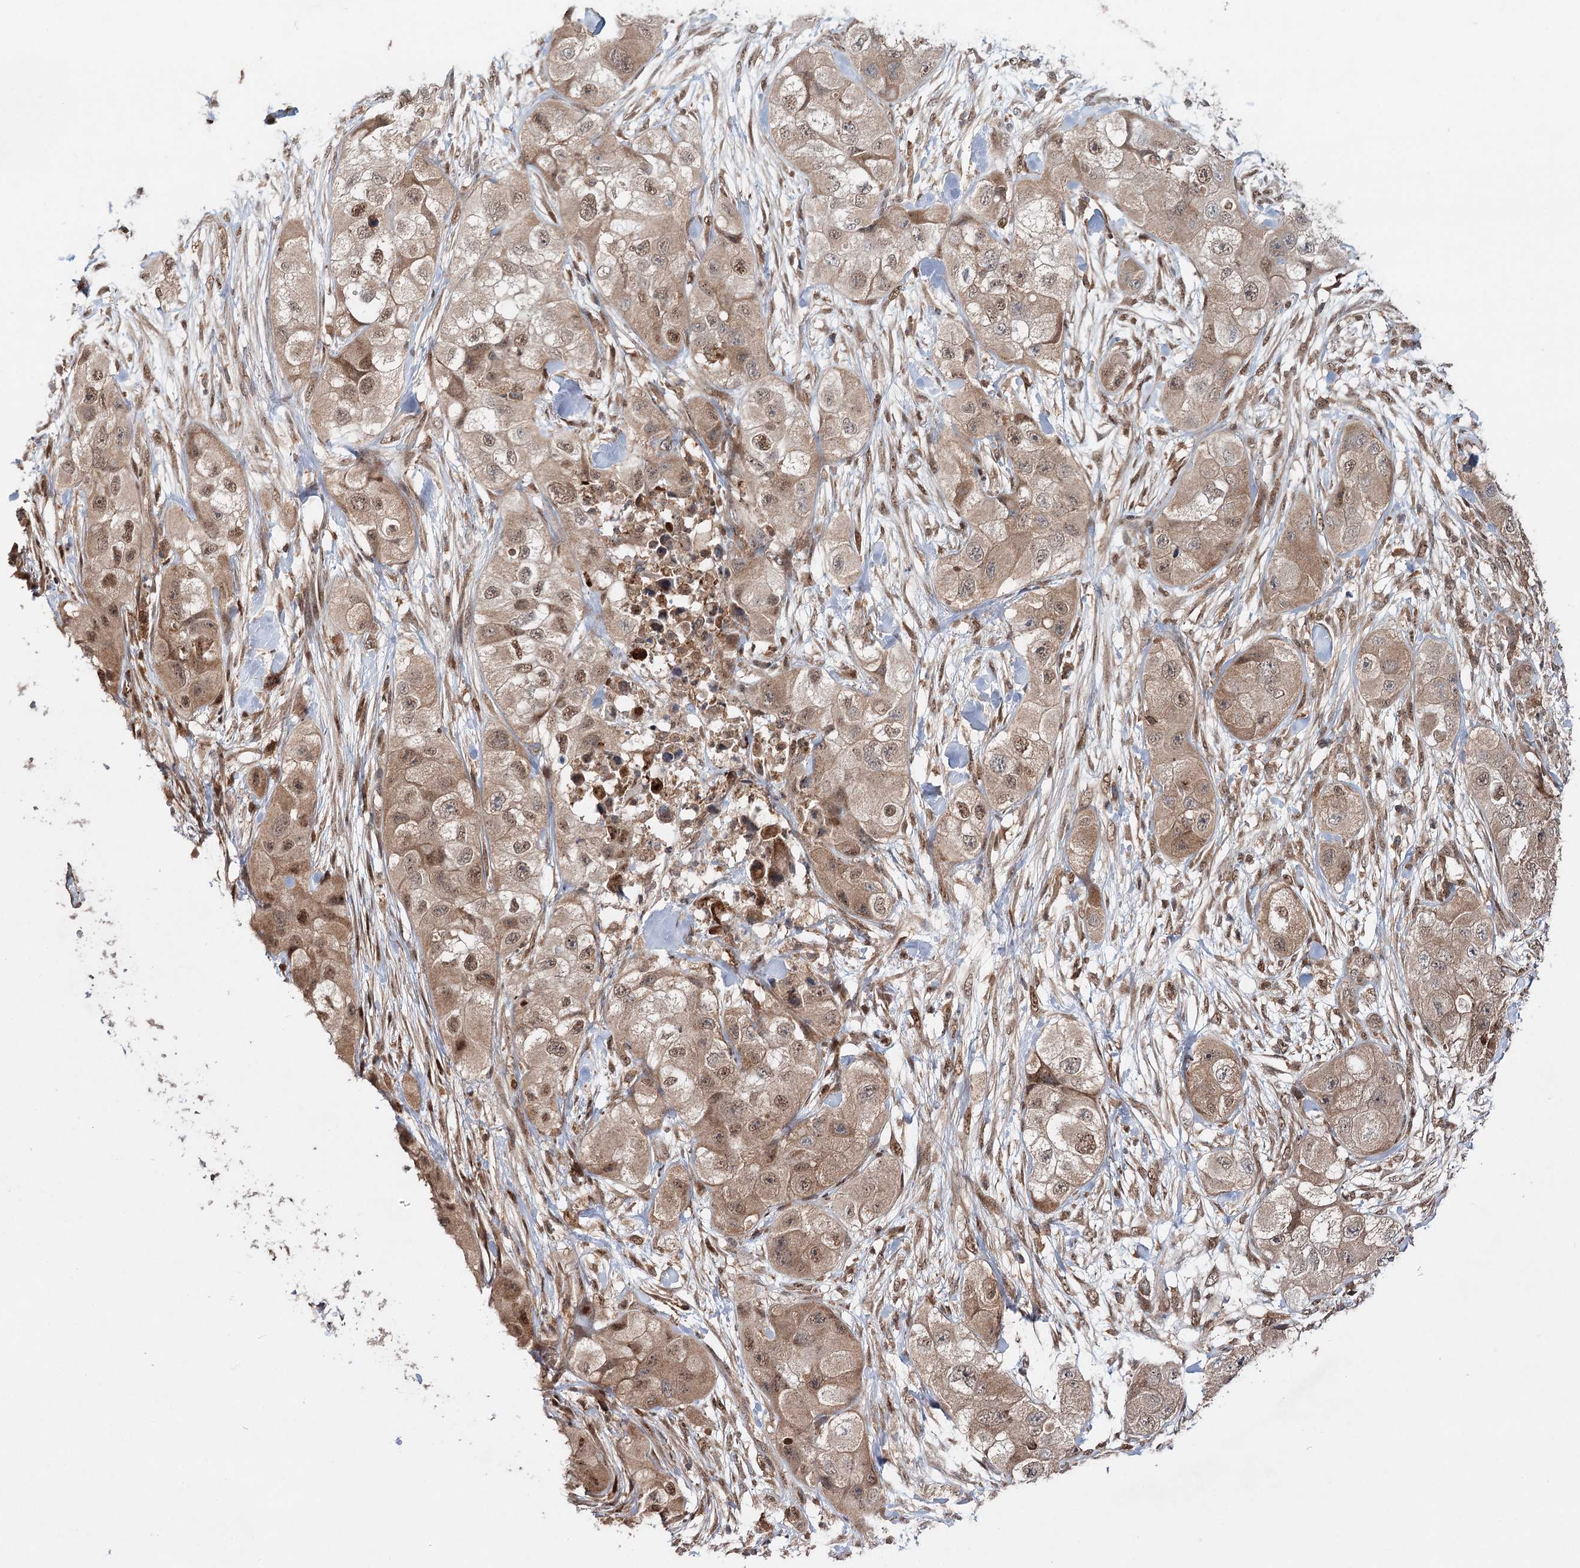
{"staining": {"intensity": "moderate", "quantity": ">75%", "location": "cytoplasmic/membranous,nuclear"}, "tissue": "skin cancer", "cell_type": "Tumor cells", "image_type": "cancer", "snomed": [{"axis": "morphology", "description": "Squamous cell carcinoma, NOS"}, {"axis": "topography", "description": "Skin"}, {"axis": "topography", "description": "Subcutis"}], "caption": "This is a histology image of immunohistochemistry (IHC) staining of skin squamous cell carcinoma, which shows moderate positivity in the cytoplasmic/membranous and nuclear of tumor cells.", "gene": "C12orf4", "patient": {"sex": "male", "age": 73}}